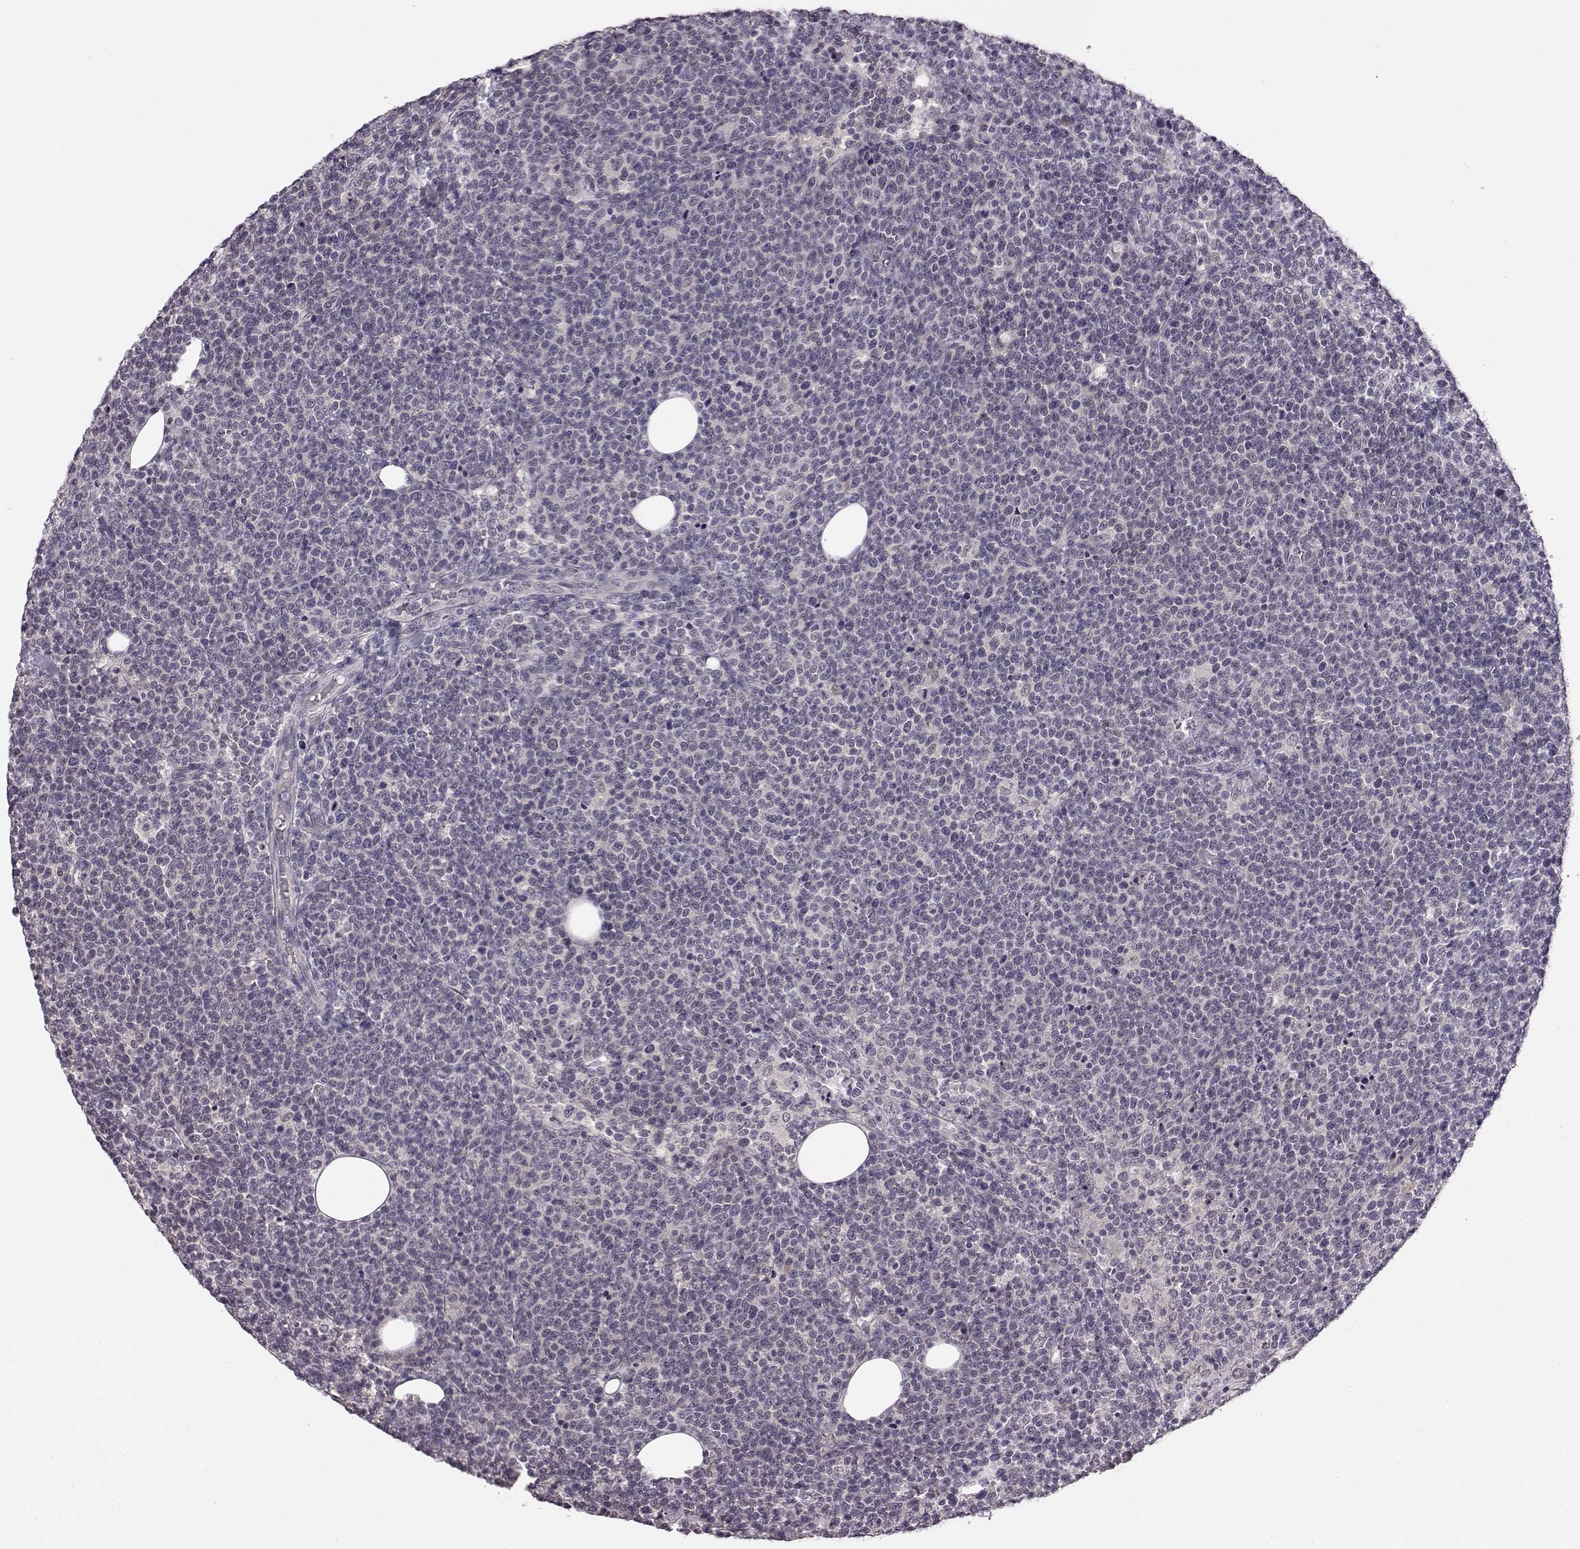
{"staining": {"intensity": "negative", "quantity": "none", "location": "none"}, "tissue": "lymphoma", "cell_type": "Tumor cells", "image_type": "cancer", "snomed": [{"axis": "morphology", "description": "Malignant lymphoma, non-Hodgkin's type, High grade"}, {"axis": "topography", "description": "Lymph node"}], "caption": "DAB immunohistochemical staining of lymphoma reveals no significant positivity in tumor cells.", "gene": "C10orf62", "patient": {"sex": "male", "age": 61}}